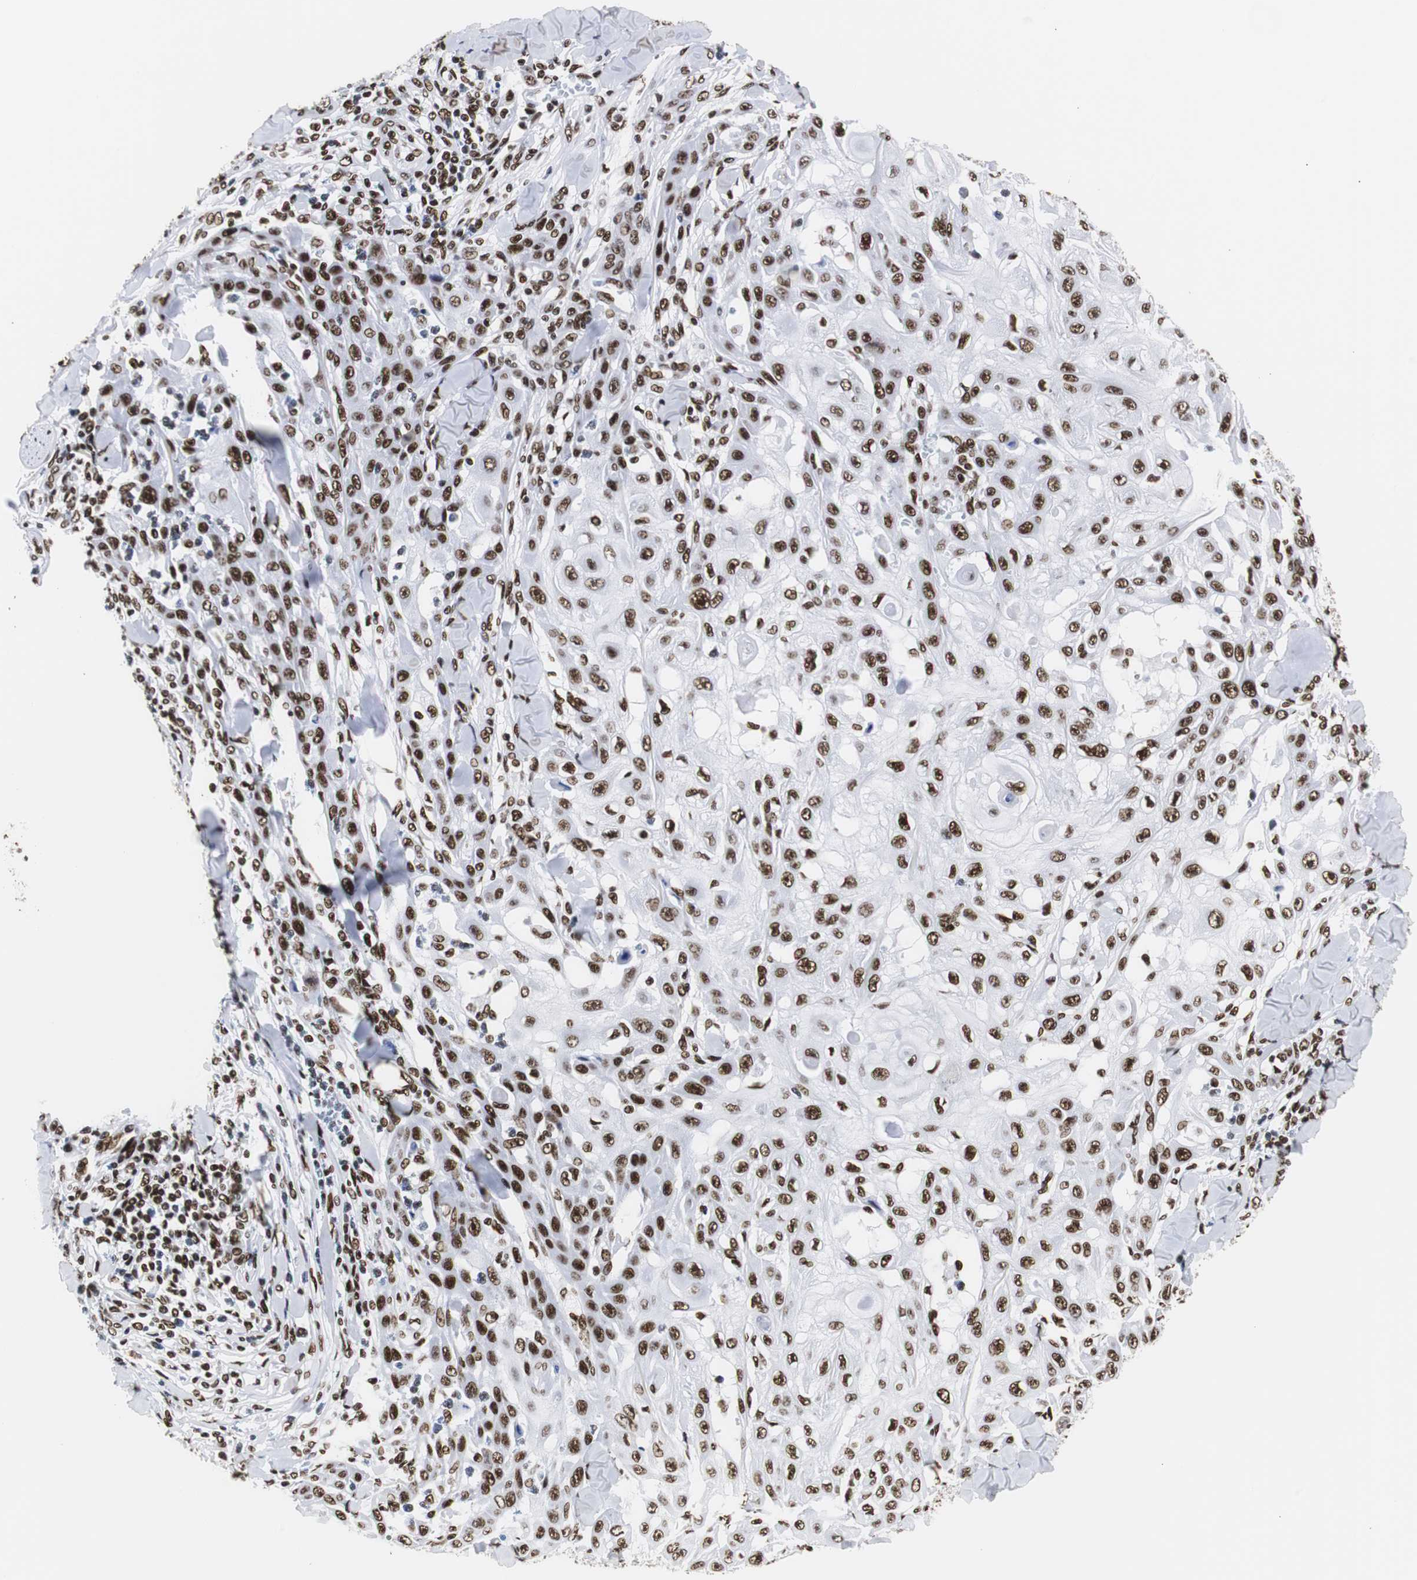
{"staining": {"intensity": "strong", "quantity": ">75%", "location": "nuclear"}, "tissue": "skin cancer", "cell_type": "Tumor cells", "image_type": "cancer", "snomed": [{"axis": "morphology", "description": "Squamous cell carcinoma, NOS"}, {"axis": "topography", "description": "Skin"}], "caption": "Approximately >75% of tumor cells in squamous cell carcinoma (skin) demonstrate strong nuclear protein staining as visualized by brown immunohistochemical staining.", "gene": "HNRNPH2", "patient": {"sex": "male", "age": 24}}